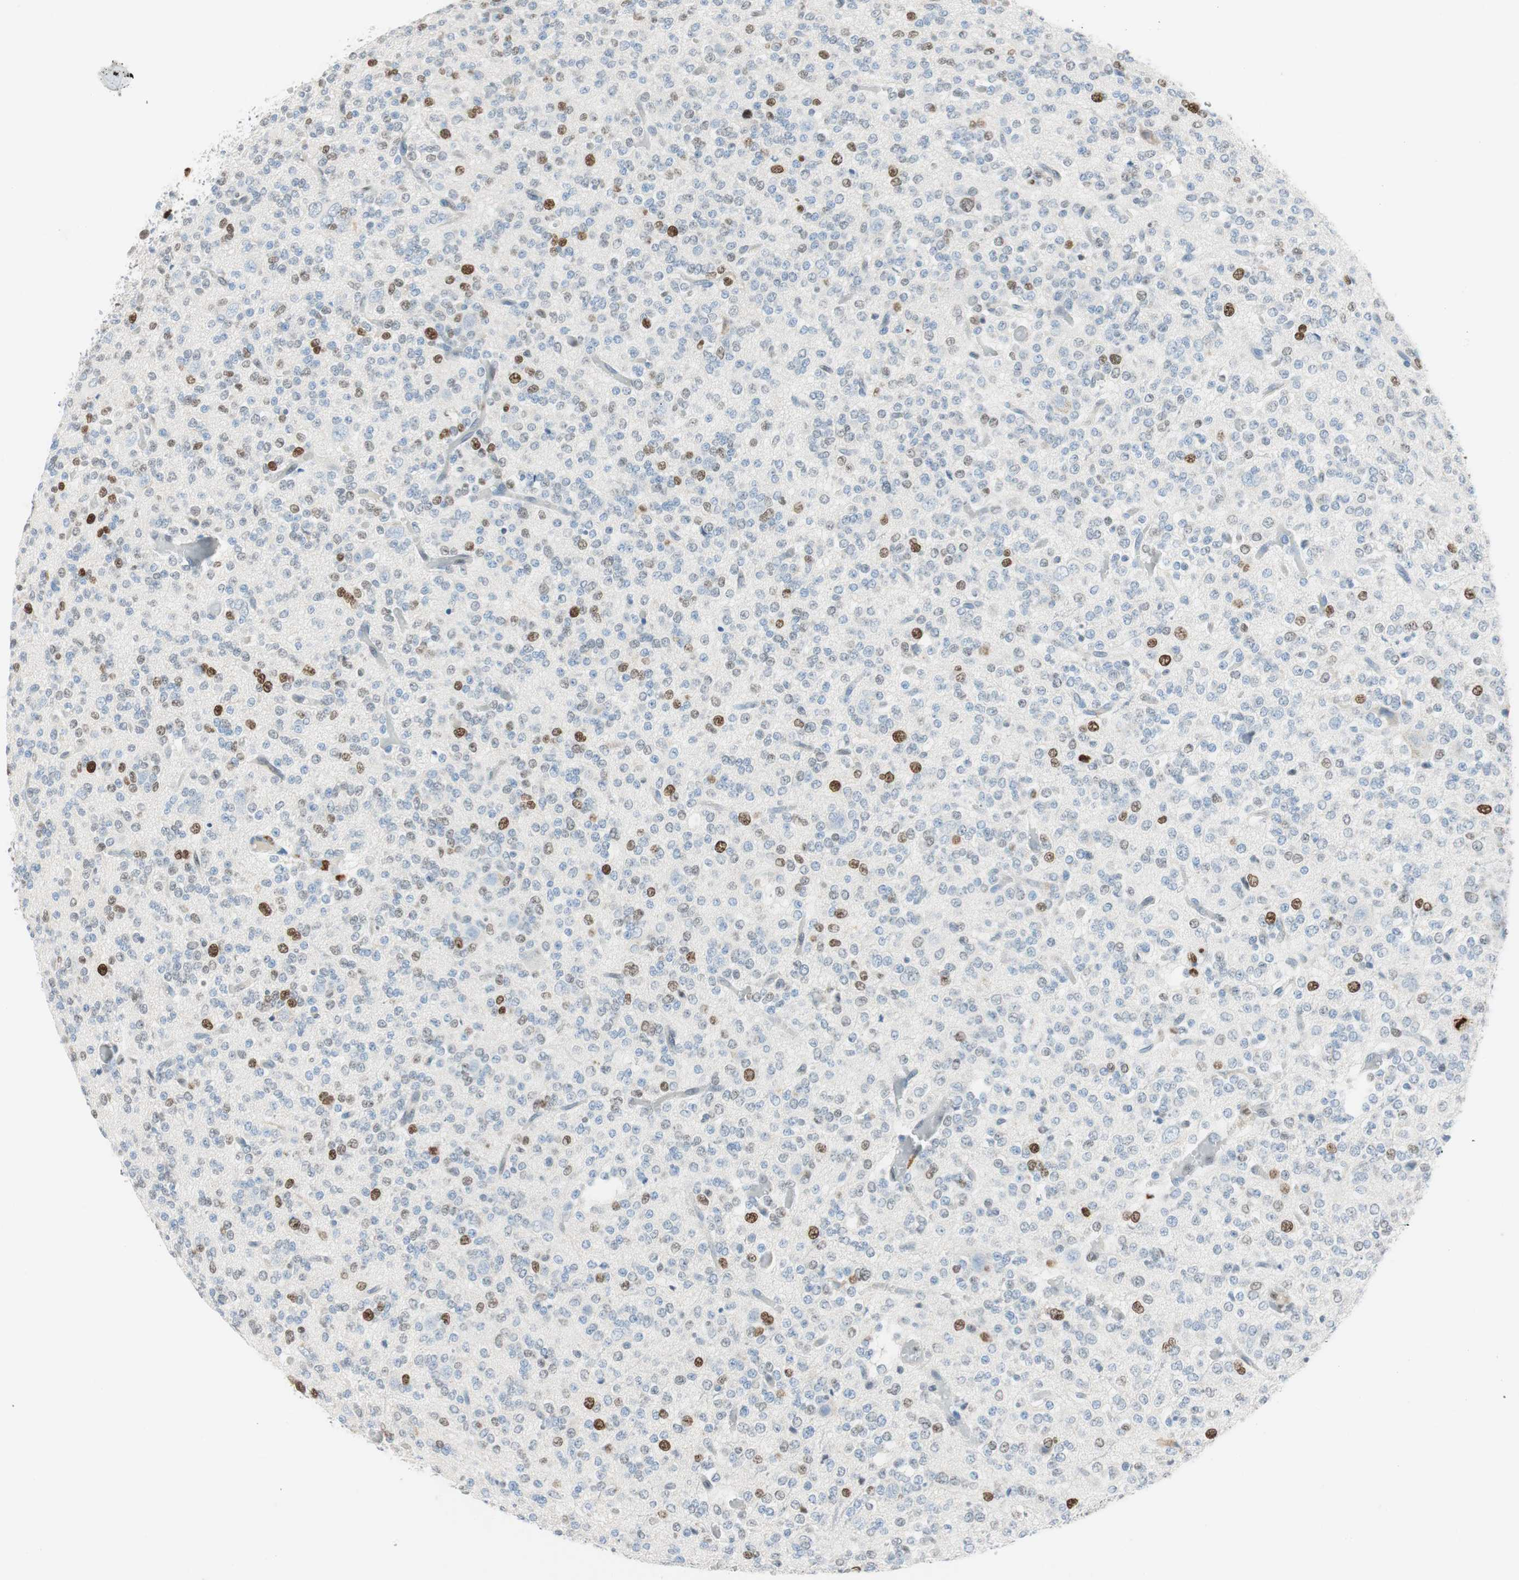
{"staining": {"intensity": "moderate", "quantity": "<25%", "location": "nuclear"}, "tissue": "glioma", "cell_type": "Tumor cells", "image_type": "cancer", "snomed": [{"axis": "morphology", "description": "Glioma, malignant, Low grade"}, {"axis": "topography", "description": "Brain"}], "caption": "Immunohistochemical staining of human malignant low-grade glioma displays moderate nuclear protein expression in about <25% of tumor cells.", "gene": "EZH2", "patient": {"sex": "male", "age": 38}}